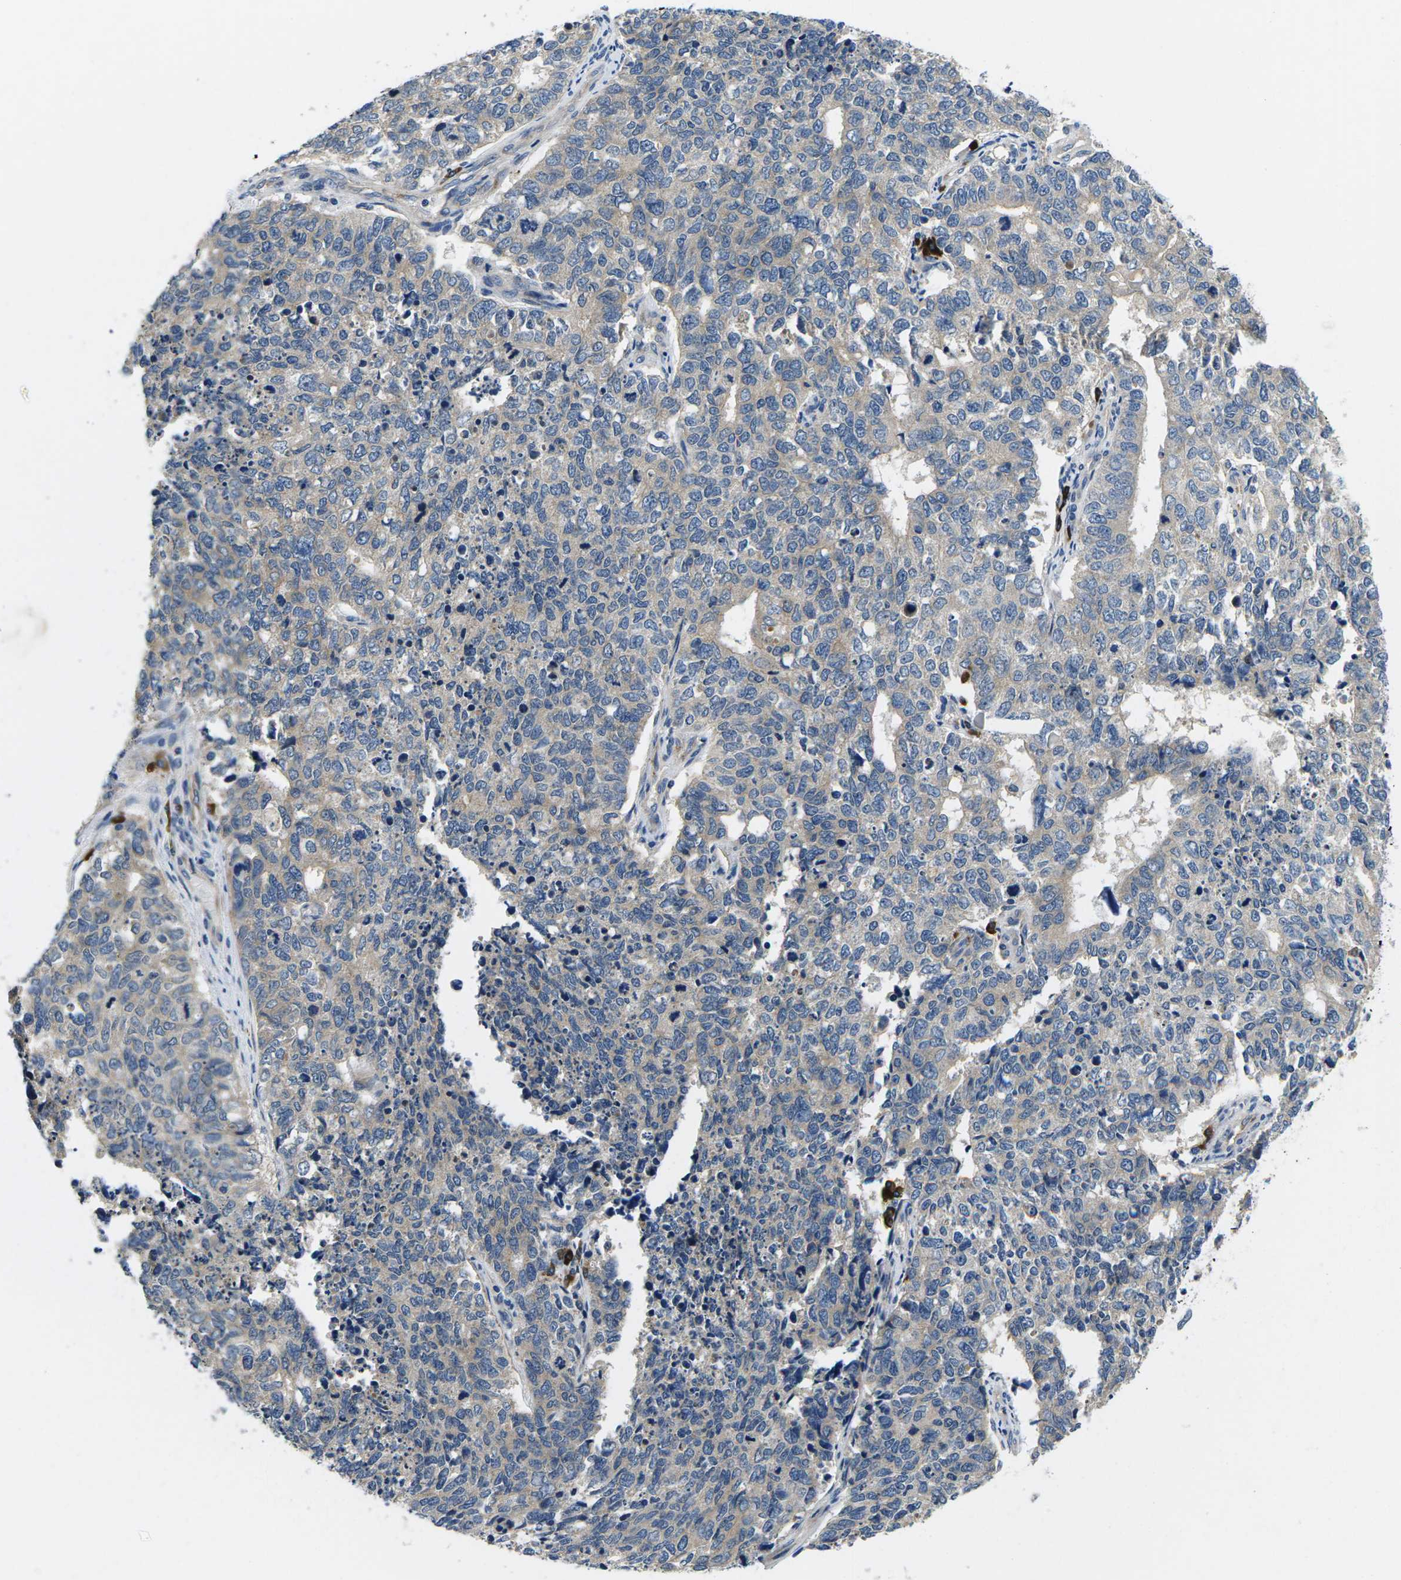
{"staining": {"intensity": "weak", "quantity": "<25%", "location": "cytoplasmic/membranous"}, "tissue": "cervical cancer", "cell_type": "Tumor cells", "image_type": "cancer", "snomed": [{"axis": "morphology", "description": "Squamous cell carcinoma, NOS"}, {"axis": "topography", "description": "Cervix"}], "caption": "Immunohistochemistry histopathology image of human cervical cancer (squamous cell carcinoma) stained for a protein (brown), which displays no positivity in tumor cells.", "gene": "PLCE1", "patient": {"sex": "female", "age": 63}}